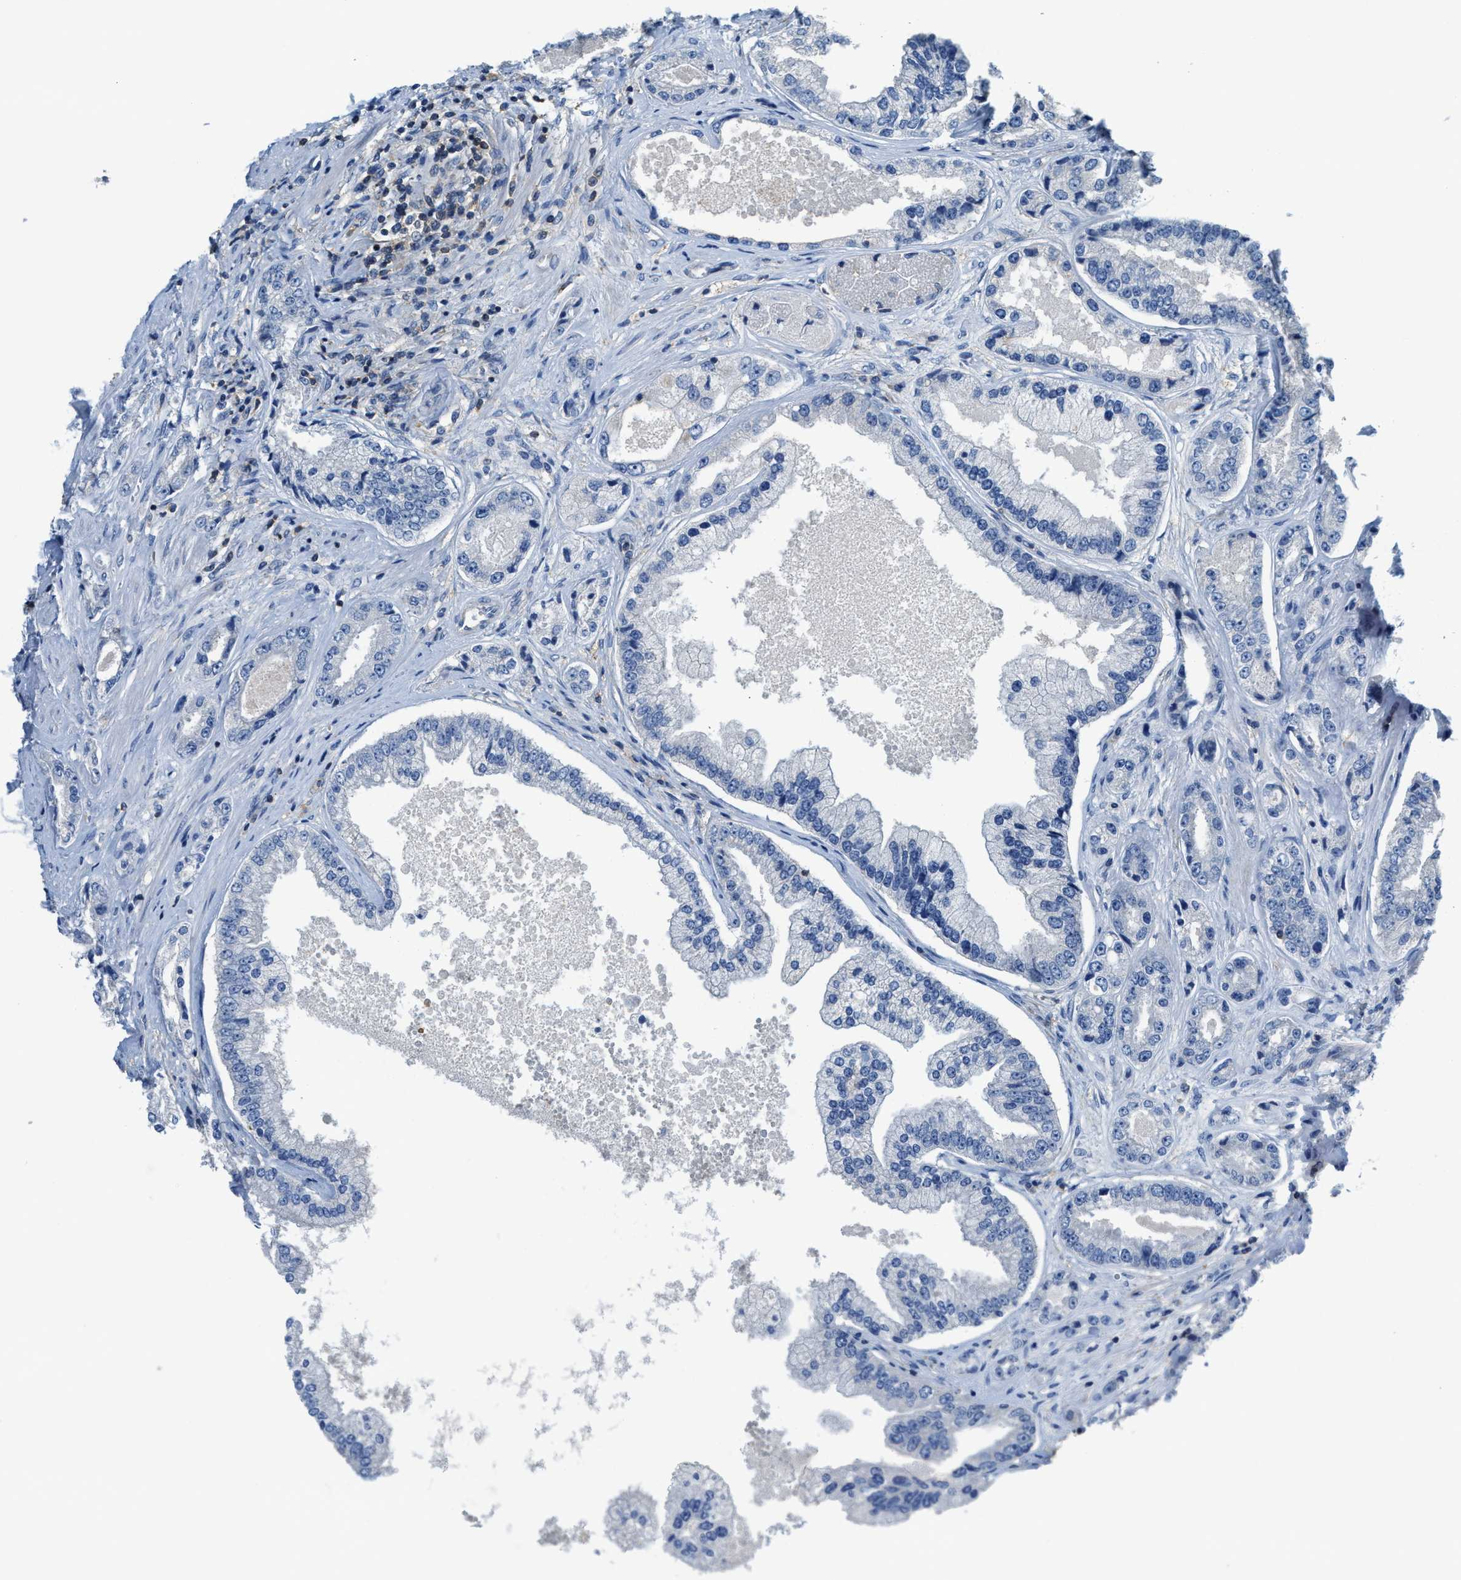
{"staining": {"intensity": "negative", "quantity": "none", "location": "none"}, "tissue": "prostate cancer", "cell_type": "Tumor cells", "image_type": "cancer", "snomed": [{"axis": "morphology", "description": "Adenocarcinoma, High grade"}, {"axis": "topography", "description": "Prostate"}], "caption": "The histopathology image shows no staining of tumor cells in prostate high-grade adenocarcinoma. The staining is performed using DAB (3,3'-diaminobenzidine) brown chromogen with nuclei counter-stained in using hematoxylin.", "gene": "MYO1G", "patient": {"sex": "male", "age": 61}}